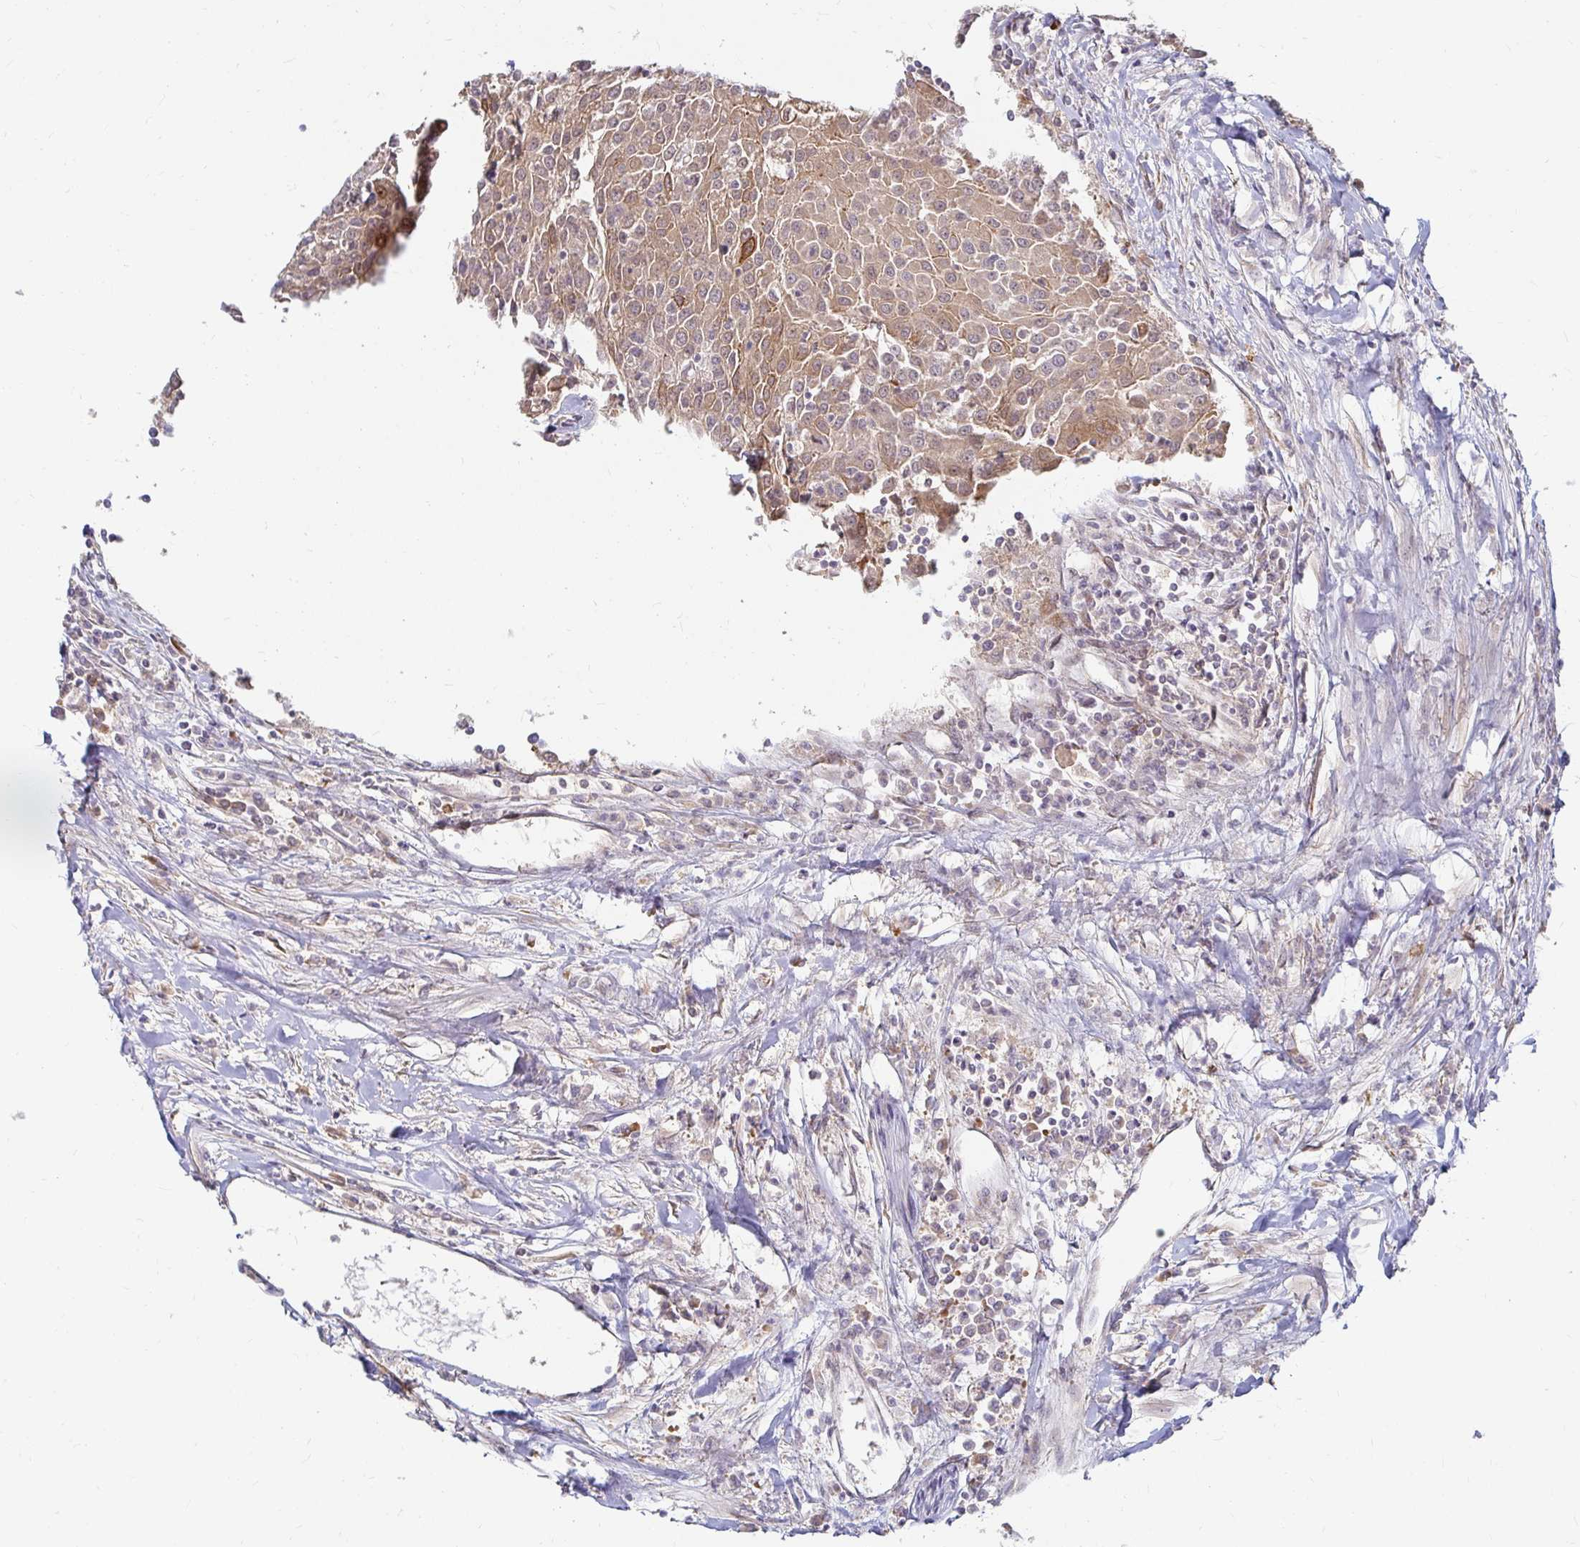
{"staining": {"intensity": "moderate", "quantity": ">75%", "location": "cytoplasmic/membranous"}, "tissue": "urothelial cancer", "cell_type": "Tumor cells", "image_type": "cancer", "snomed": [{"axis": "morphology", "description": "Urothelial carcinoma, High grade"}, {"axis": "topography", "description": "Urinary bladder"}], "caption": "Approximately >75% of tumor cells in urothelial carcinoma (high-grade) reveal moderate cytoplasmic/membranous protein positivity as visualized by brown immunohistochemical staining.", "gene": "CAST", "patient": {"sex": "female", "age": 85}}